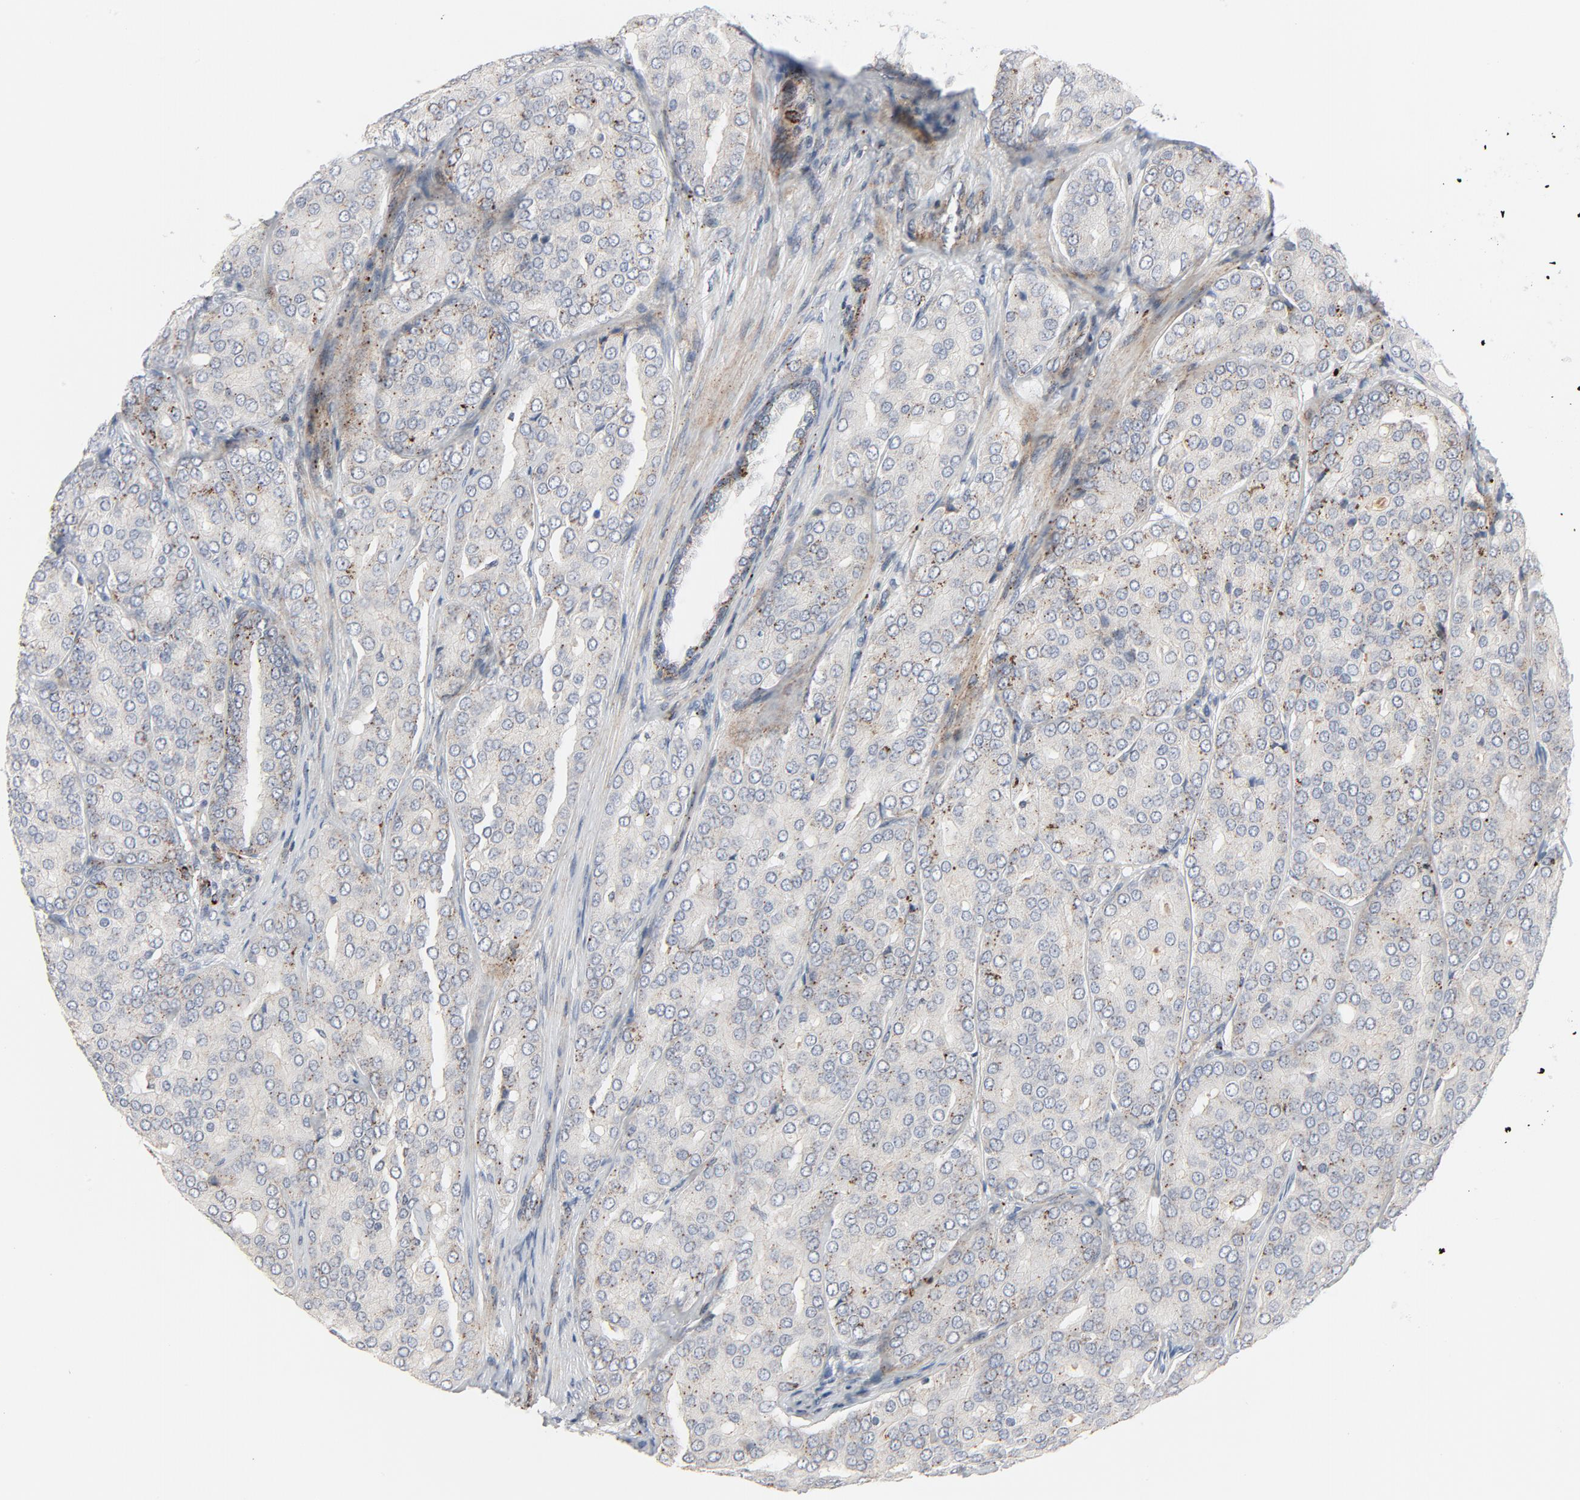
{"staining": {"intensity": "strong", "quantity": "25%-75%", "location": "cytoplasmic/membranous"}, "tissue": "prostate cancer", "cell_type": "Tumor cells", "image_type": "cancer", "snomed": [{"axis": "morphology", "description": "Adenocarcinoma, High grade"}, {"axis": "topography", "description": "Prostate"}], "caption": "Tumor cells demonstrate high levels of strong cytoplasmic/membranous positivity in about 25%-75% of cells in adenocarcinoma (high-grade) (prostate).", "gene": "AKT2", "patient": {"sex": "male", "age": 64}}